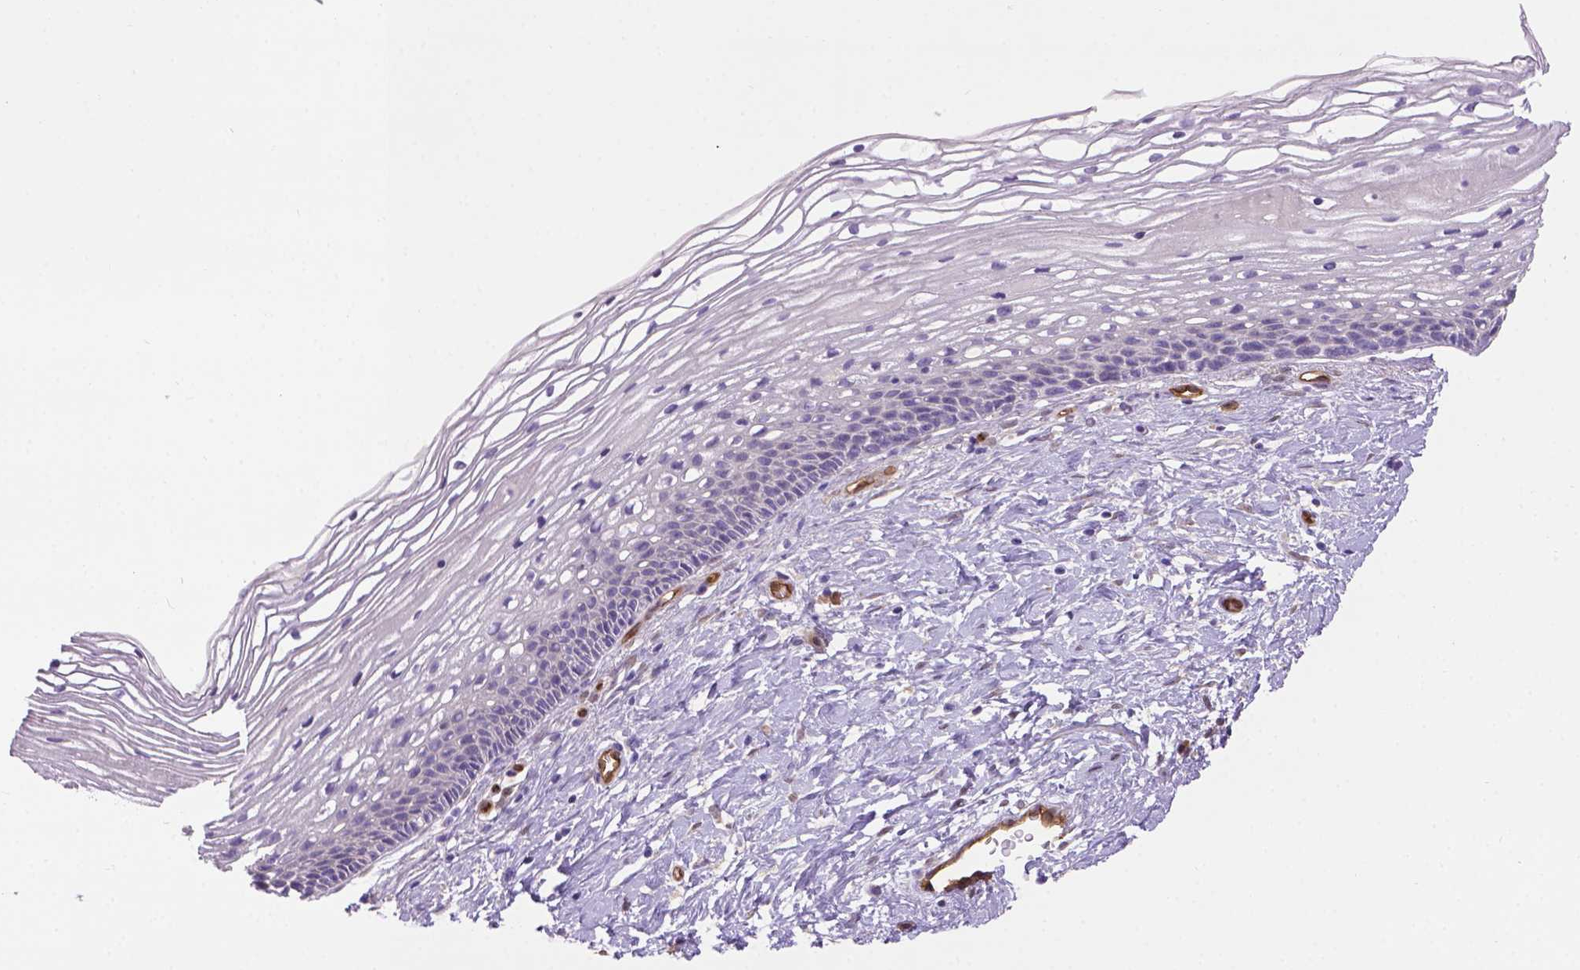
{"staining": {"intensity": "negative", "quantity": "none", "location": "none"}, "tissue": "cervix", "cell_type": "Glandular cells", "image_type": "normal", "snomed": [{"axis": "morphology", "description": "Normal tissue, NOS"}, {"axis": "topography", "description": "Cervix"}], "caption": "This is an immunohistochemistry (IHC) histopathology image of unremarkable cervix. There is no positivity in glandular cells.", "gene": "CLIC4", "patient": {"sex": "female", "age": 34}}